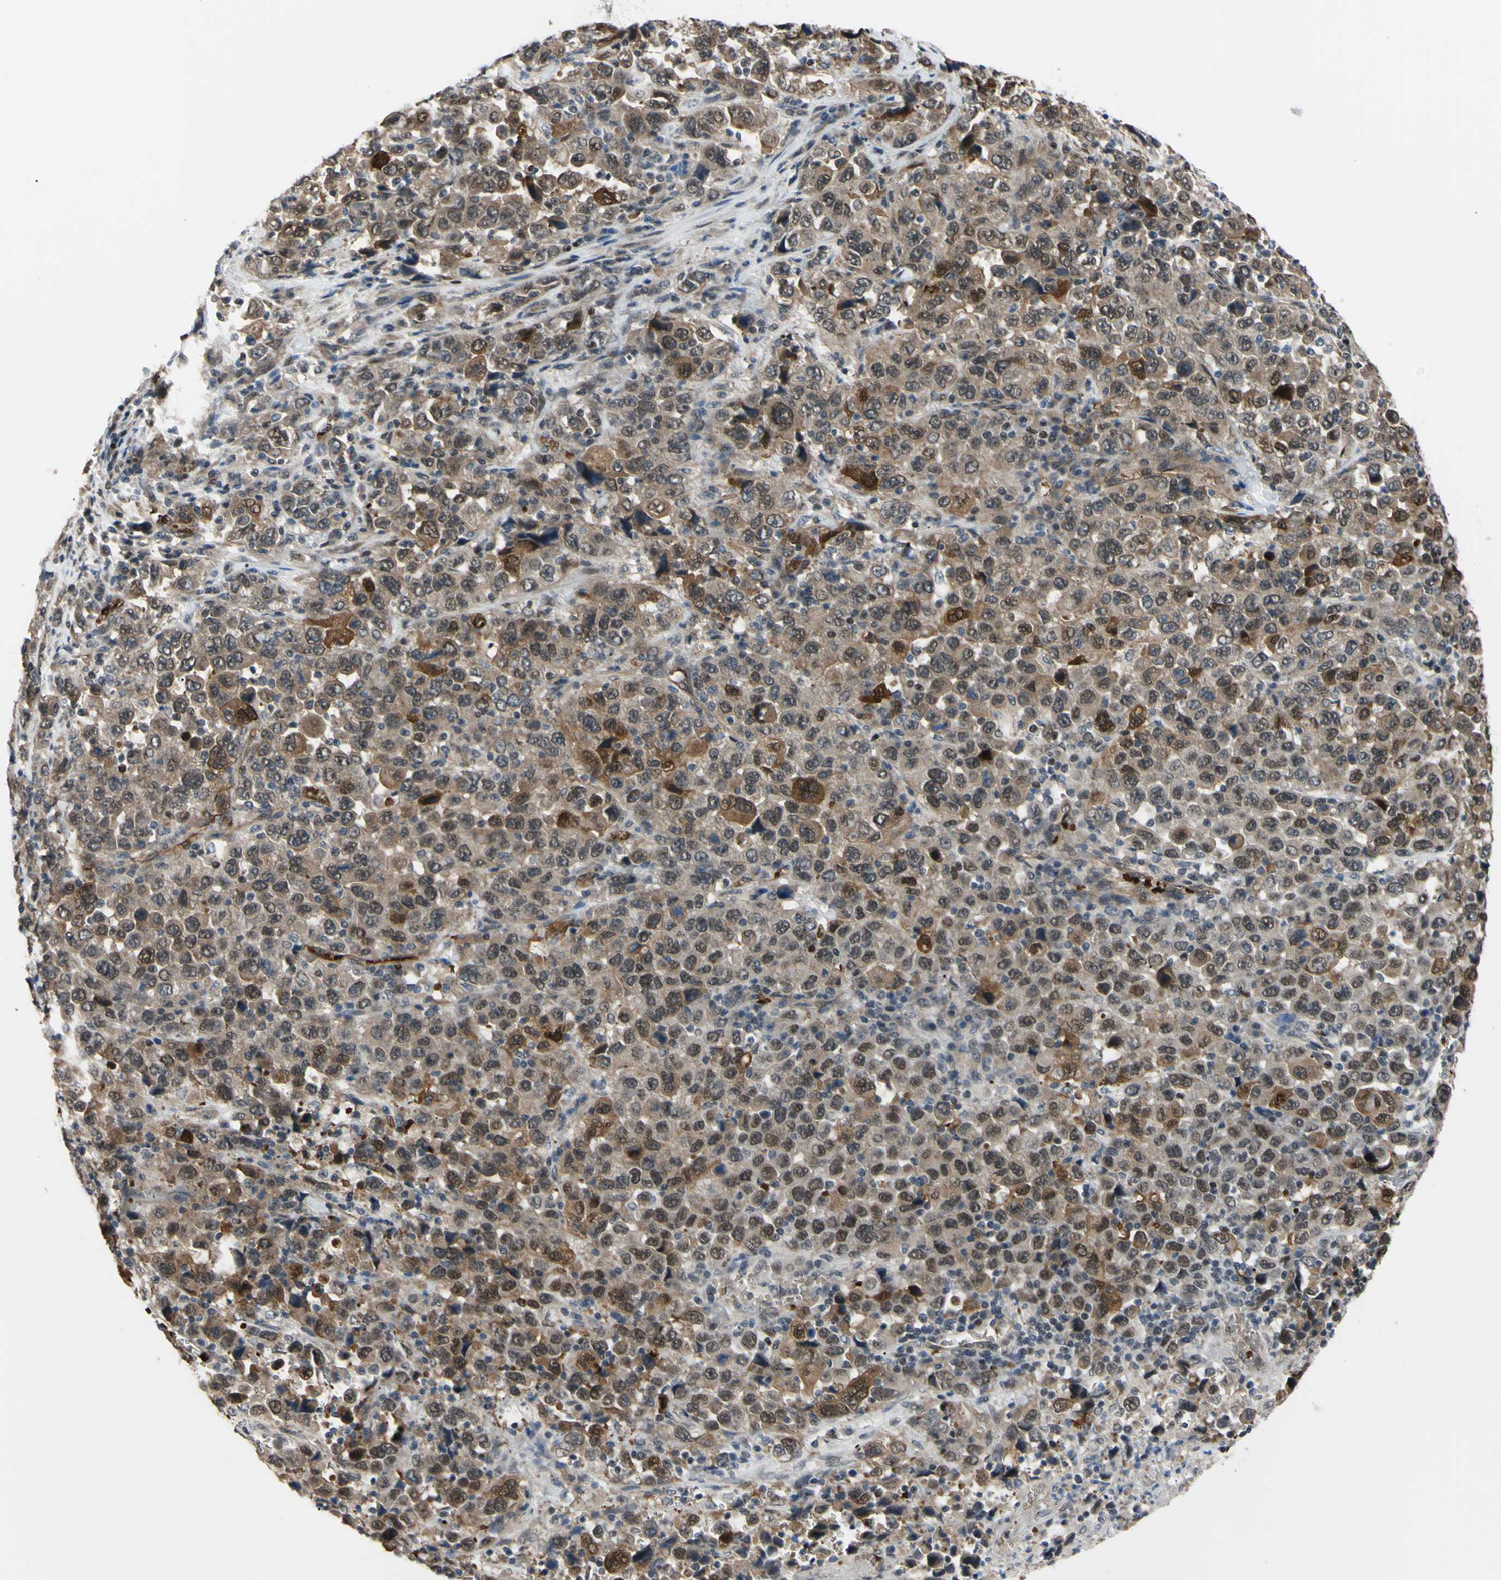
{"staining": {"intensity": "moderate", "quantity": ">75%", "location": "cytoplasmic/membranous,nuclear"}, "tissue": "stomach cancer", "cell_type": "Tumor cells", "image_type": "cancer", "snomed": [{"axis": "morphology", "description": "Normal tissue, NOS"}, {"axis": "morphology", "description": "Adenocarcinoma, NOS"}, {"axis": "topography", "description": "Stomach, upper"}, {"axis": "topography", "description": "Stomach"}], "caption": "High-power microscopy captured an IHC micrograph of stomach adenocarcinoma, revealing moderate cytoplasmic/membranous and nuclear positivity in approximately >75% of tumor cells.", "gene": "THAP12", "patient": {"sex": "male", "age": 59}}